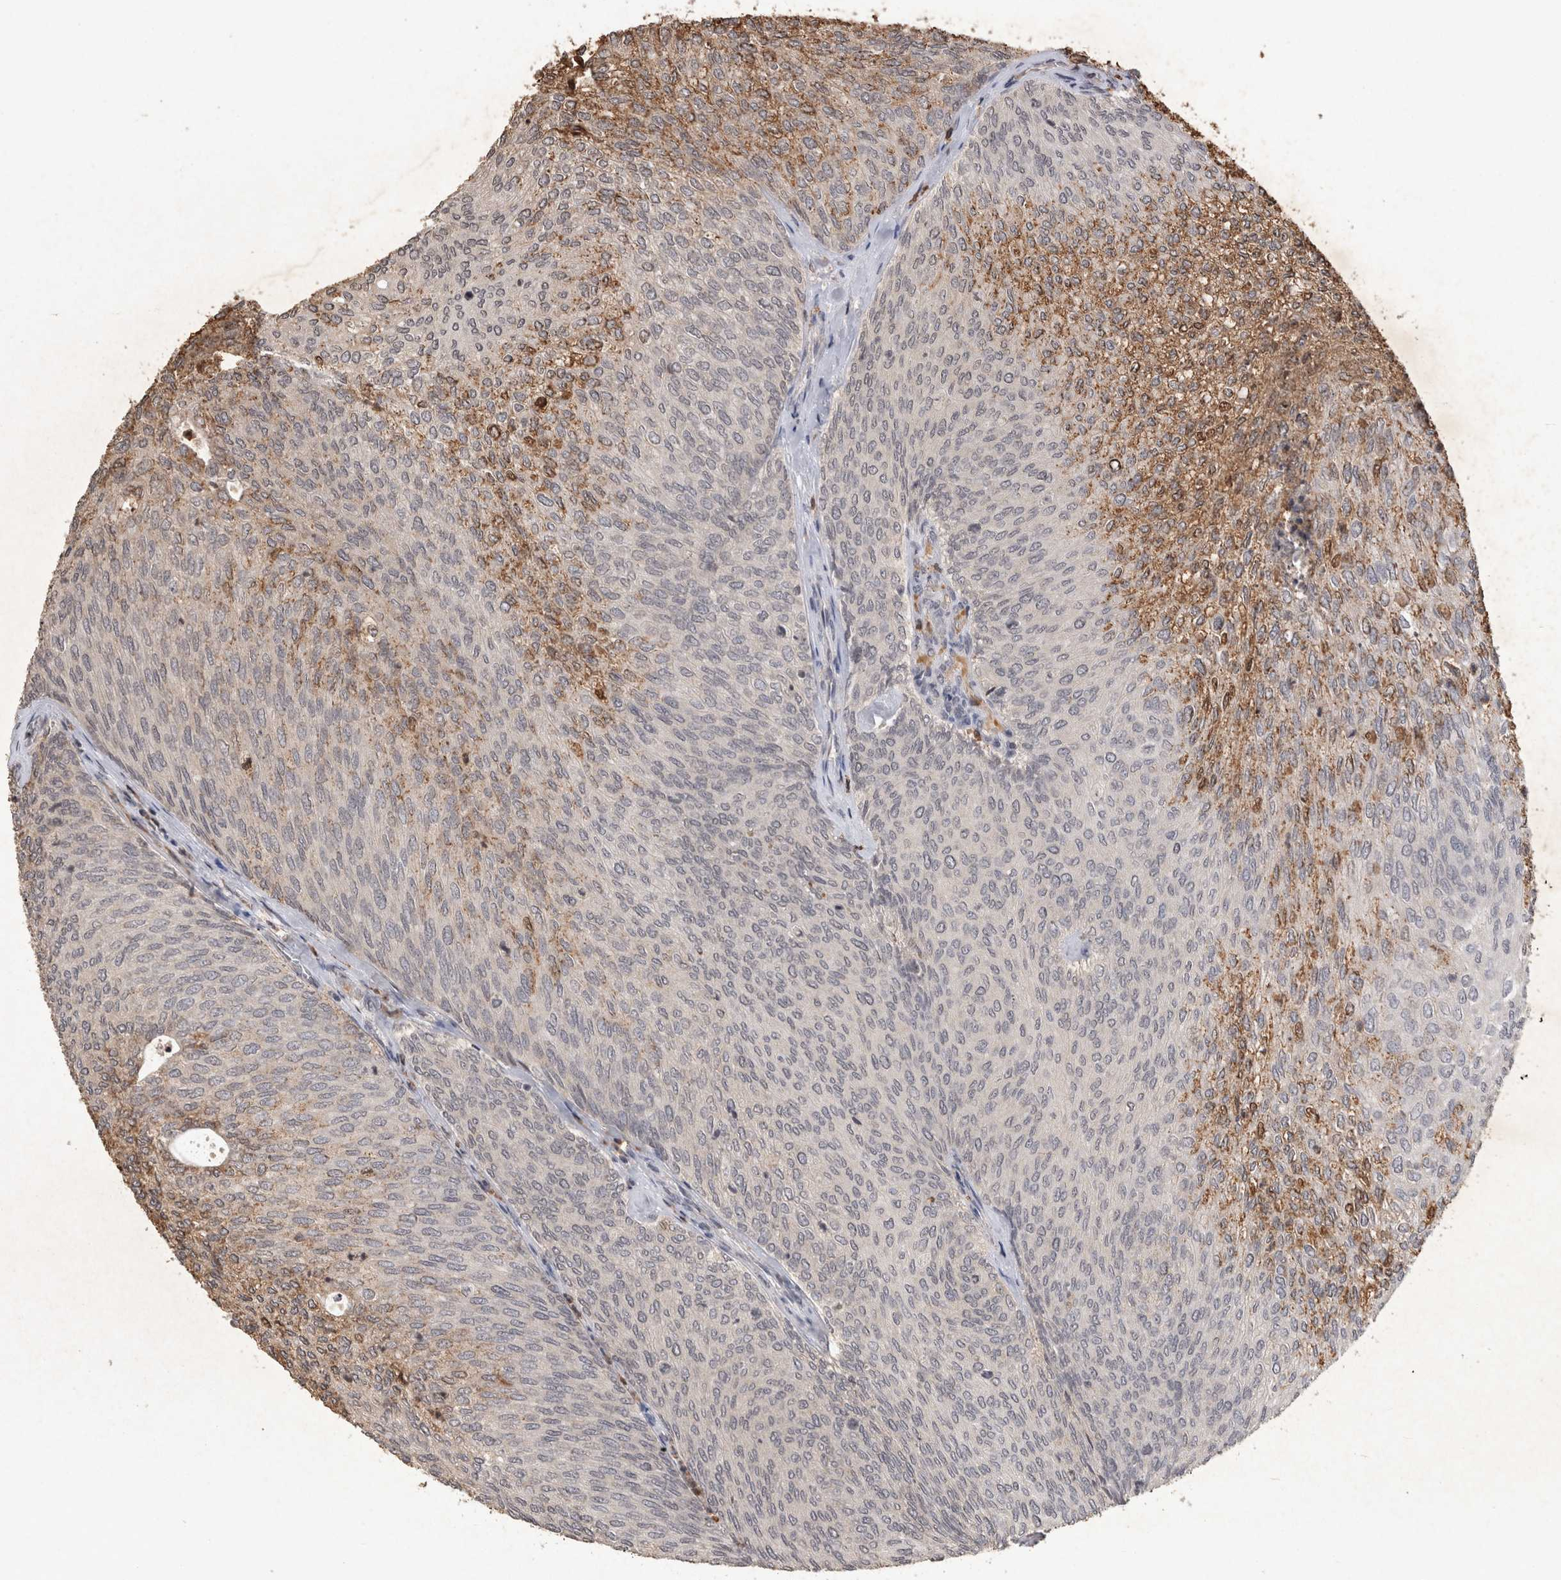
{"staining": {"intensity": "moderate", "quantity": "25%-75%", "location": "cytoplasmic/membranous"}, "tissue": "urothelial cancer", "cell_type": "Tumor cells", "image_type": "cancer", "snomed": [{"axis": "morphology", "description": "Urothelial carcinoma, Low grade"}, {"axis": "topography", "description": "Urinary bladder"}], "caption": "Tumor cells display medium levels of moderate cytoplasmic/membranous staining in approximately 25%-75% of cells in urothelial cancer.", "gene": "HRK", "patient": {"sex": "female", "age": 79}}